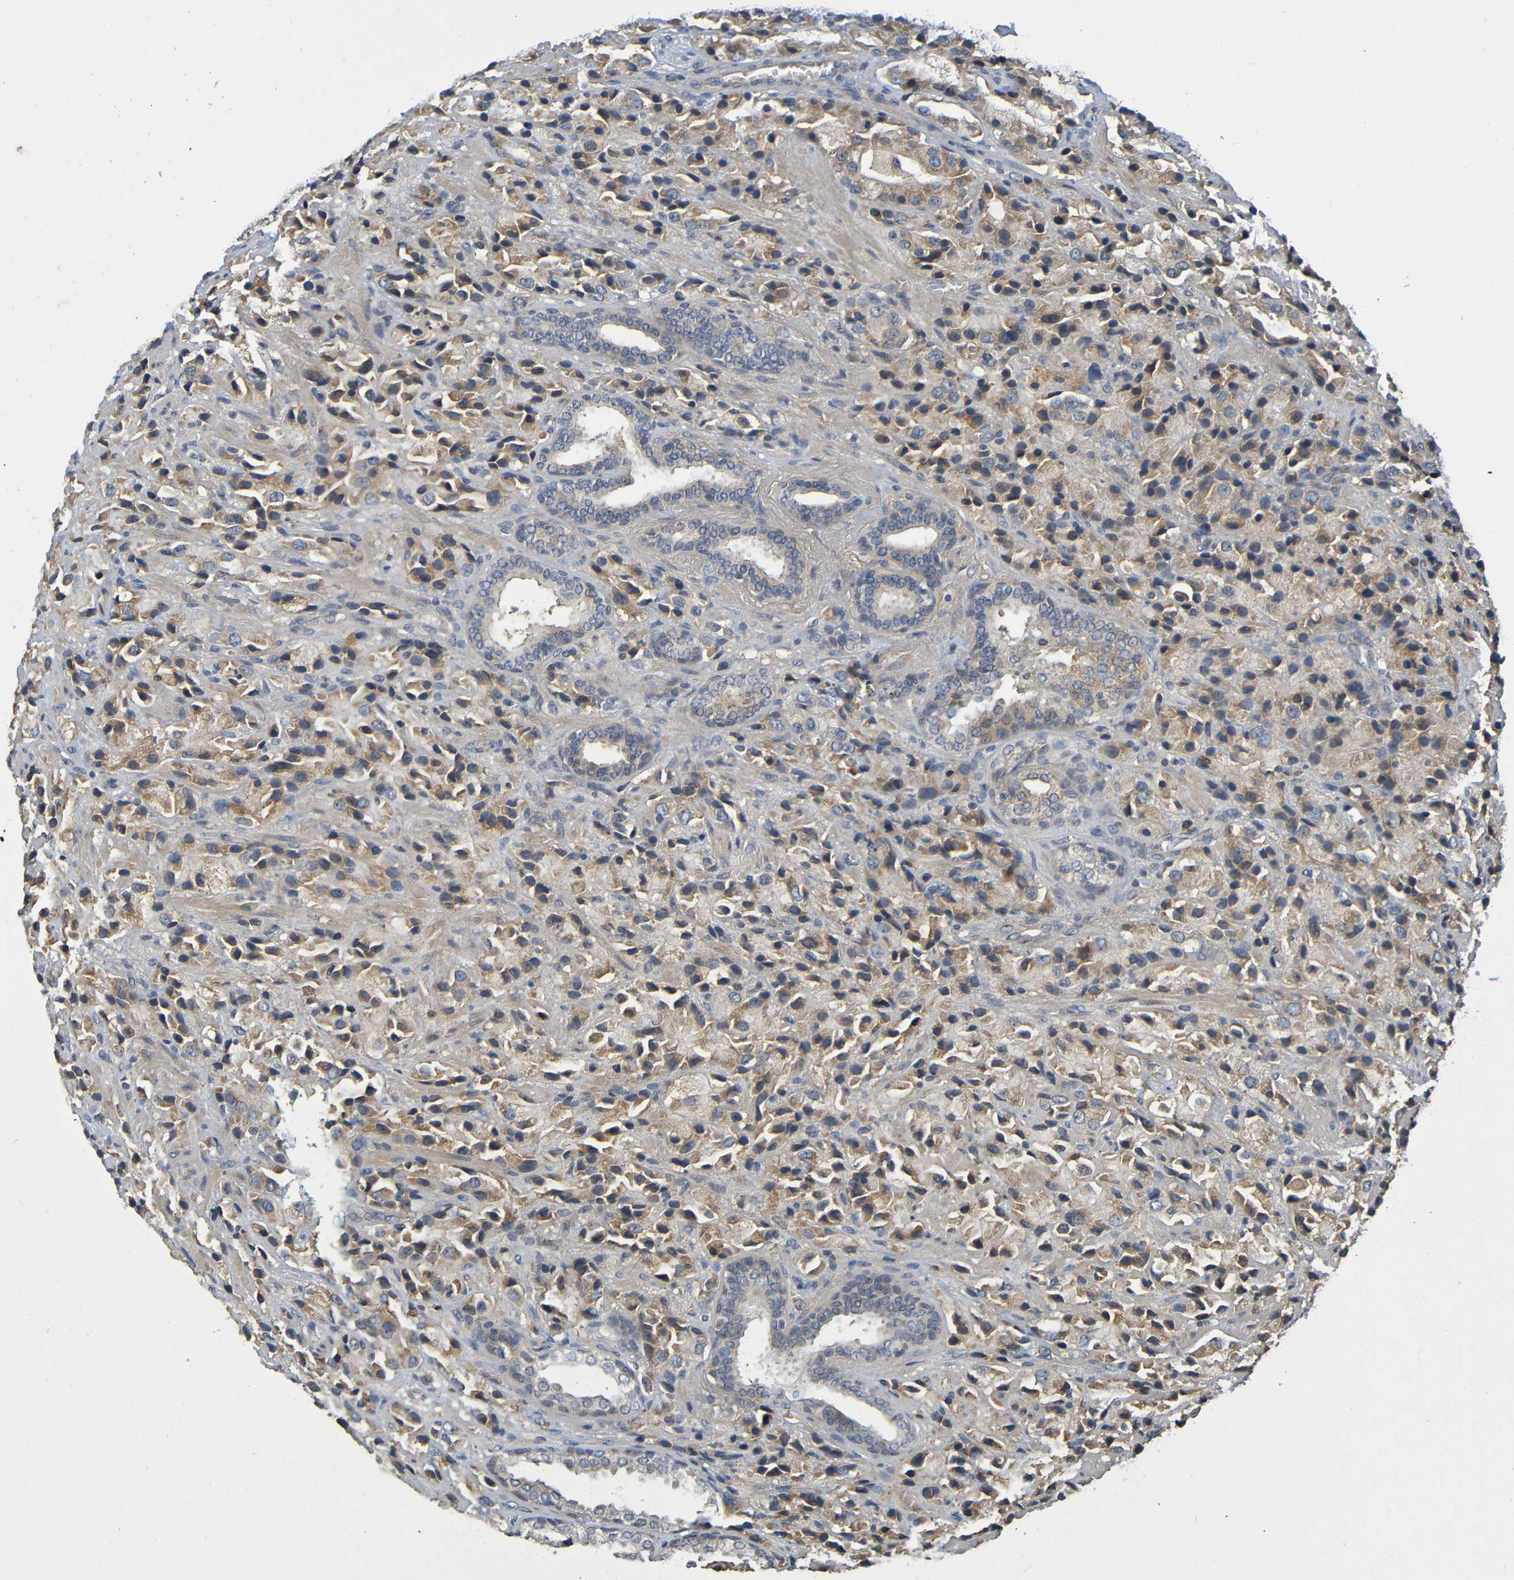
{"staining": {"intensity": "moderate", "quantity": ">75%", "location": "cytoplasmic/membranous"}, "tissue": "prostate cancer", "cell_type": "Tumor cells", "image_type": "cancer", "snomed": [{"axis": "morphology", "description": "Adenocarcinoma, High grade"}, {"axis": "topography", "description": "Prostate"}], "caption": "High-grade adenocarcinoma (prostate) stained with DAB IHC exhibits medium levels of moderate cytoplasmic/membranous expression in about >75% of tumor cells. (Stains: DAB in brown, nuclei in blue, Microscopy: brightfield microscopy at high magnification).", "gene": "C1QA", "patient": {"sex": "male", "age": 70}}